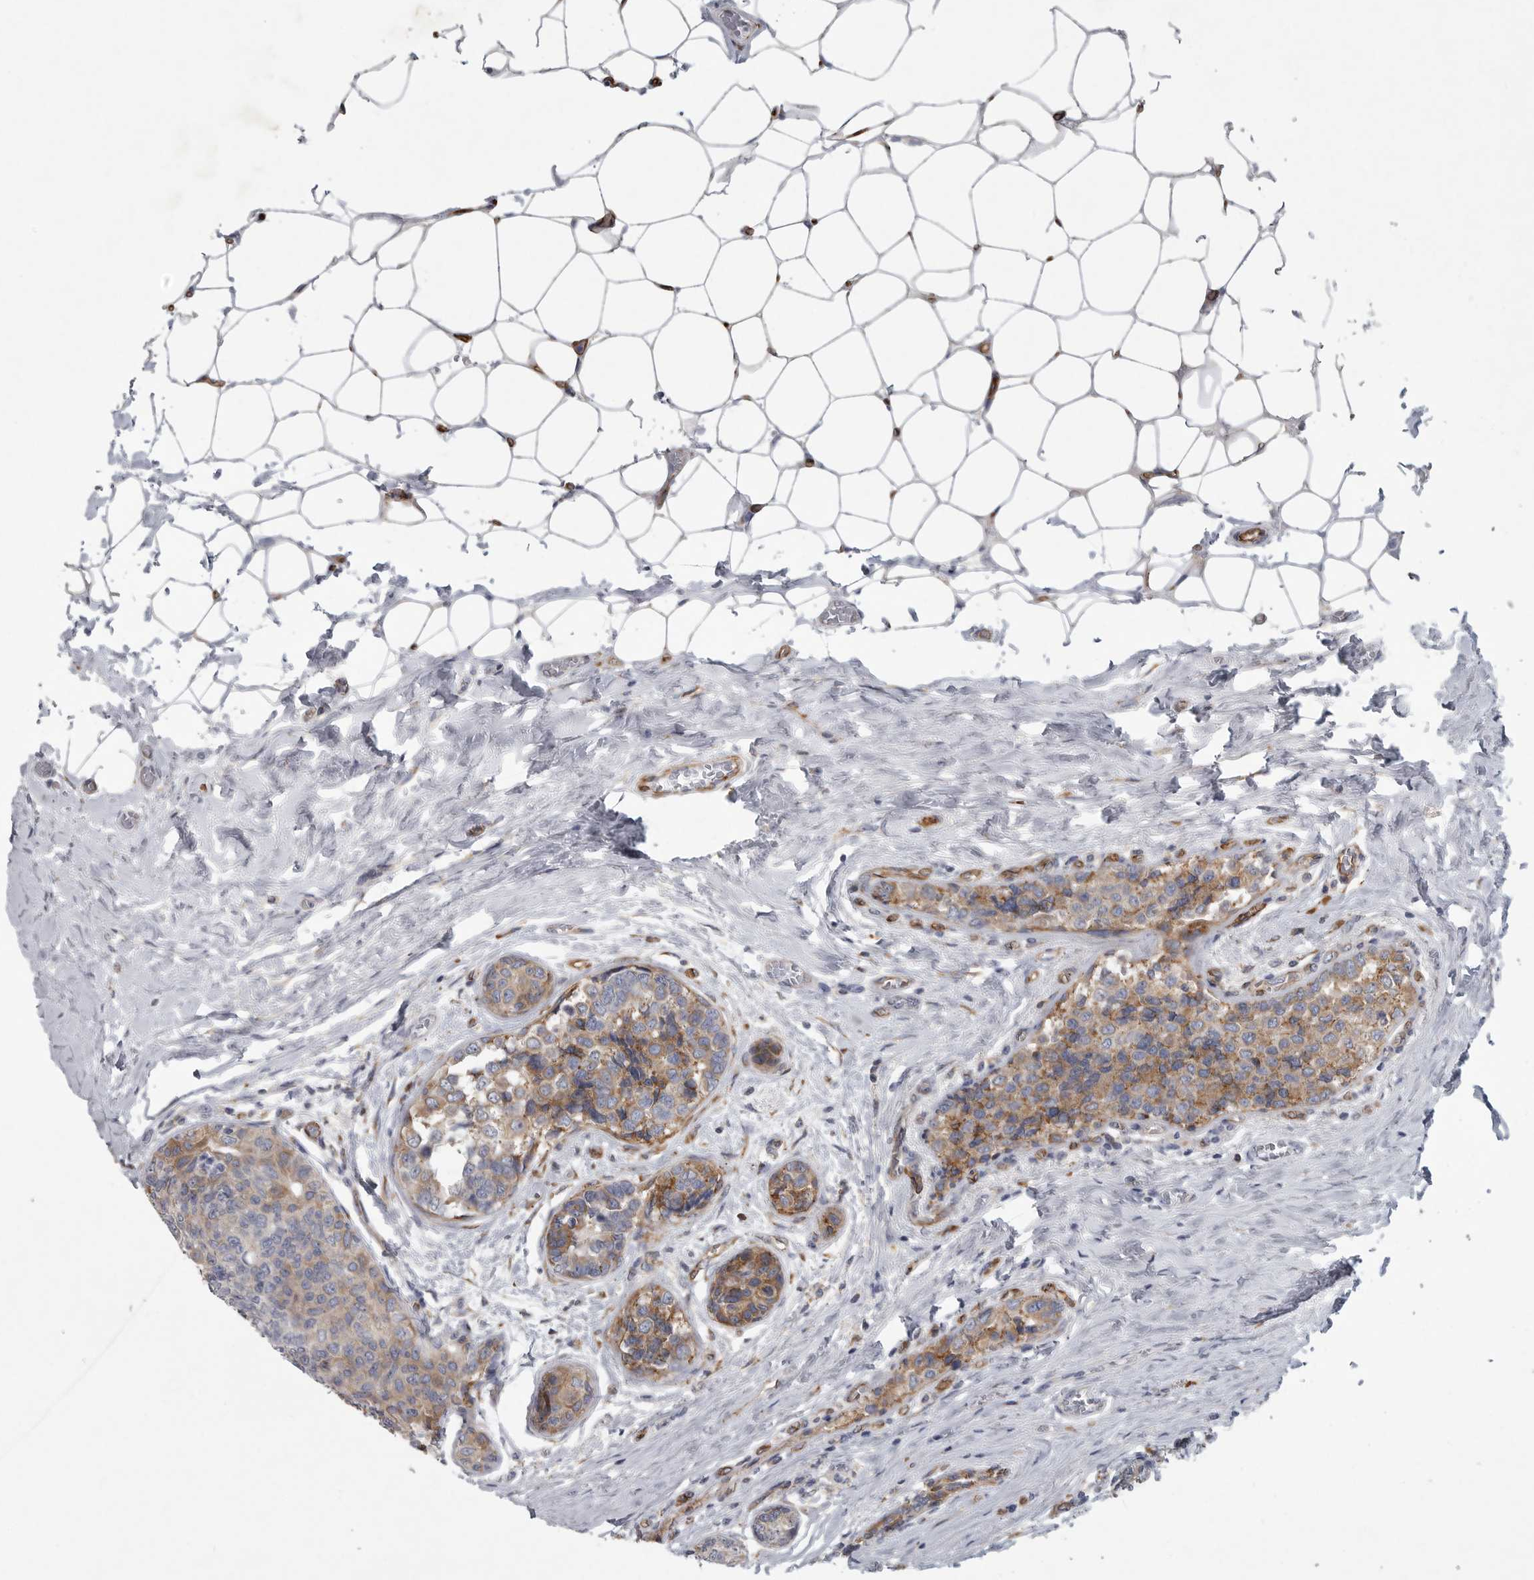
{"staining": {"intensity": "moderate", "quantity": ">75%", "location": "cytoplasmic/membranous"}, "tissue": "breast cancer", "cell_type": "Tumor cells", "image_type": "cancer", "snomed": [{"axis": "morphology", "description": "Normal tissue, NOS"}, {"axis": "morphology", "description": "Duct carcinoma"}, {"axis": "topography", "description": "Breast"}], "caption": "Approximately >75% of tumor cells in breast infiltrating ductal carcinoma exhibit moderate cytoplasmic/membranous protein expression as visualized by brown immunohistochemical staining.", "gene": "MINPP1", "patient": {"sex": "female", "age": 43}}